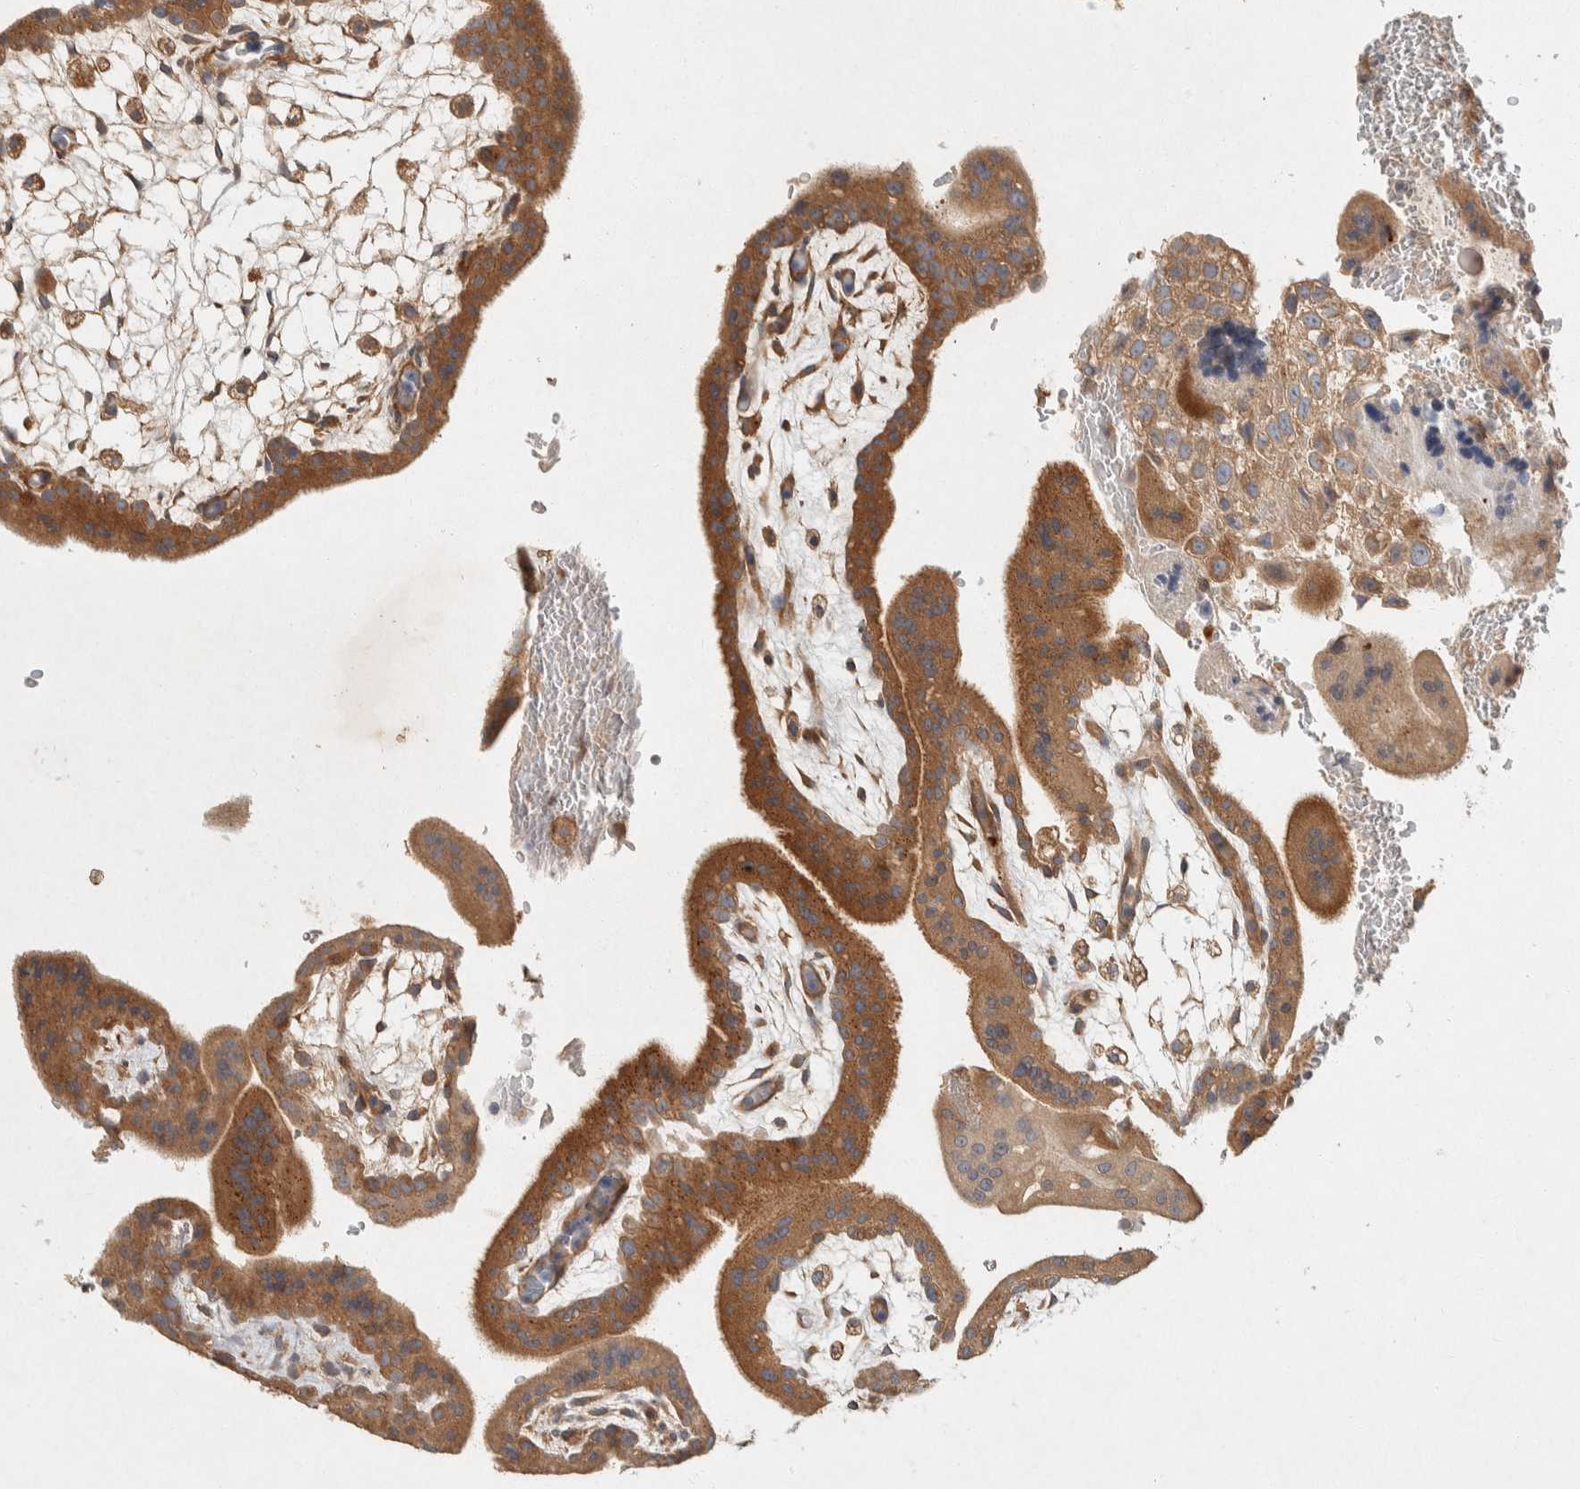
{"staining": {"intensity": "moderate", "quantity": ">75%", "location": "cytoplasmic/membranous"}, "tissue": "placenta", "cell_type": "Trophoblastic cells", "image_type": "normal", "snomed": [{"axis": "morphology", "description": "Normal tissue, NOS"}, {"axis": "topography", "description": "Placenta"}], "caption": "Immunohistochemical staining of normal placenta reveals >75% levels of moderate cytoplasmic/membranous protein positivity in approximately >75% of trophoblastic cells.", "gene": "PXK", "patient": {"sex": "female", "age": 35}}